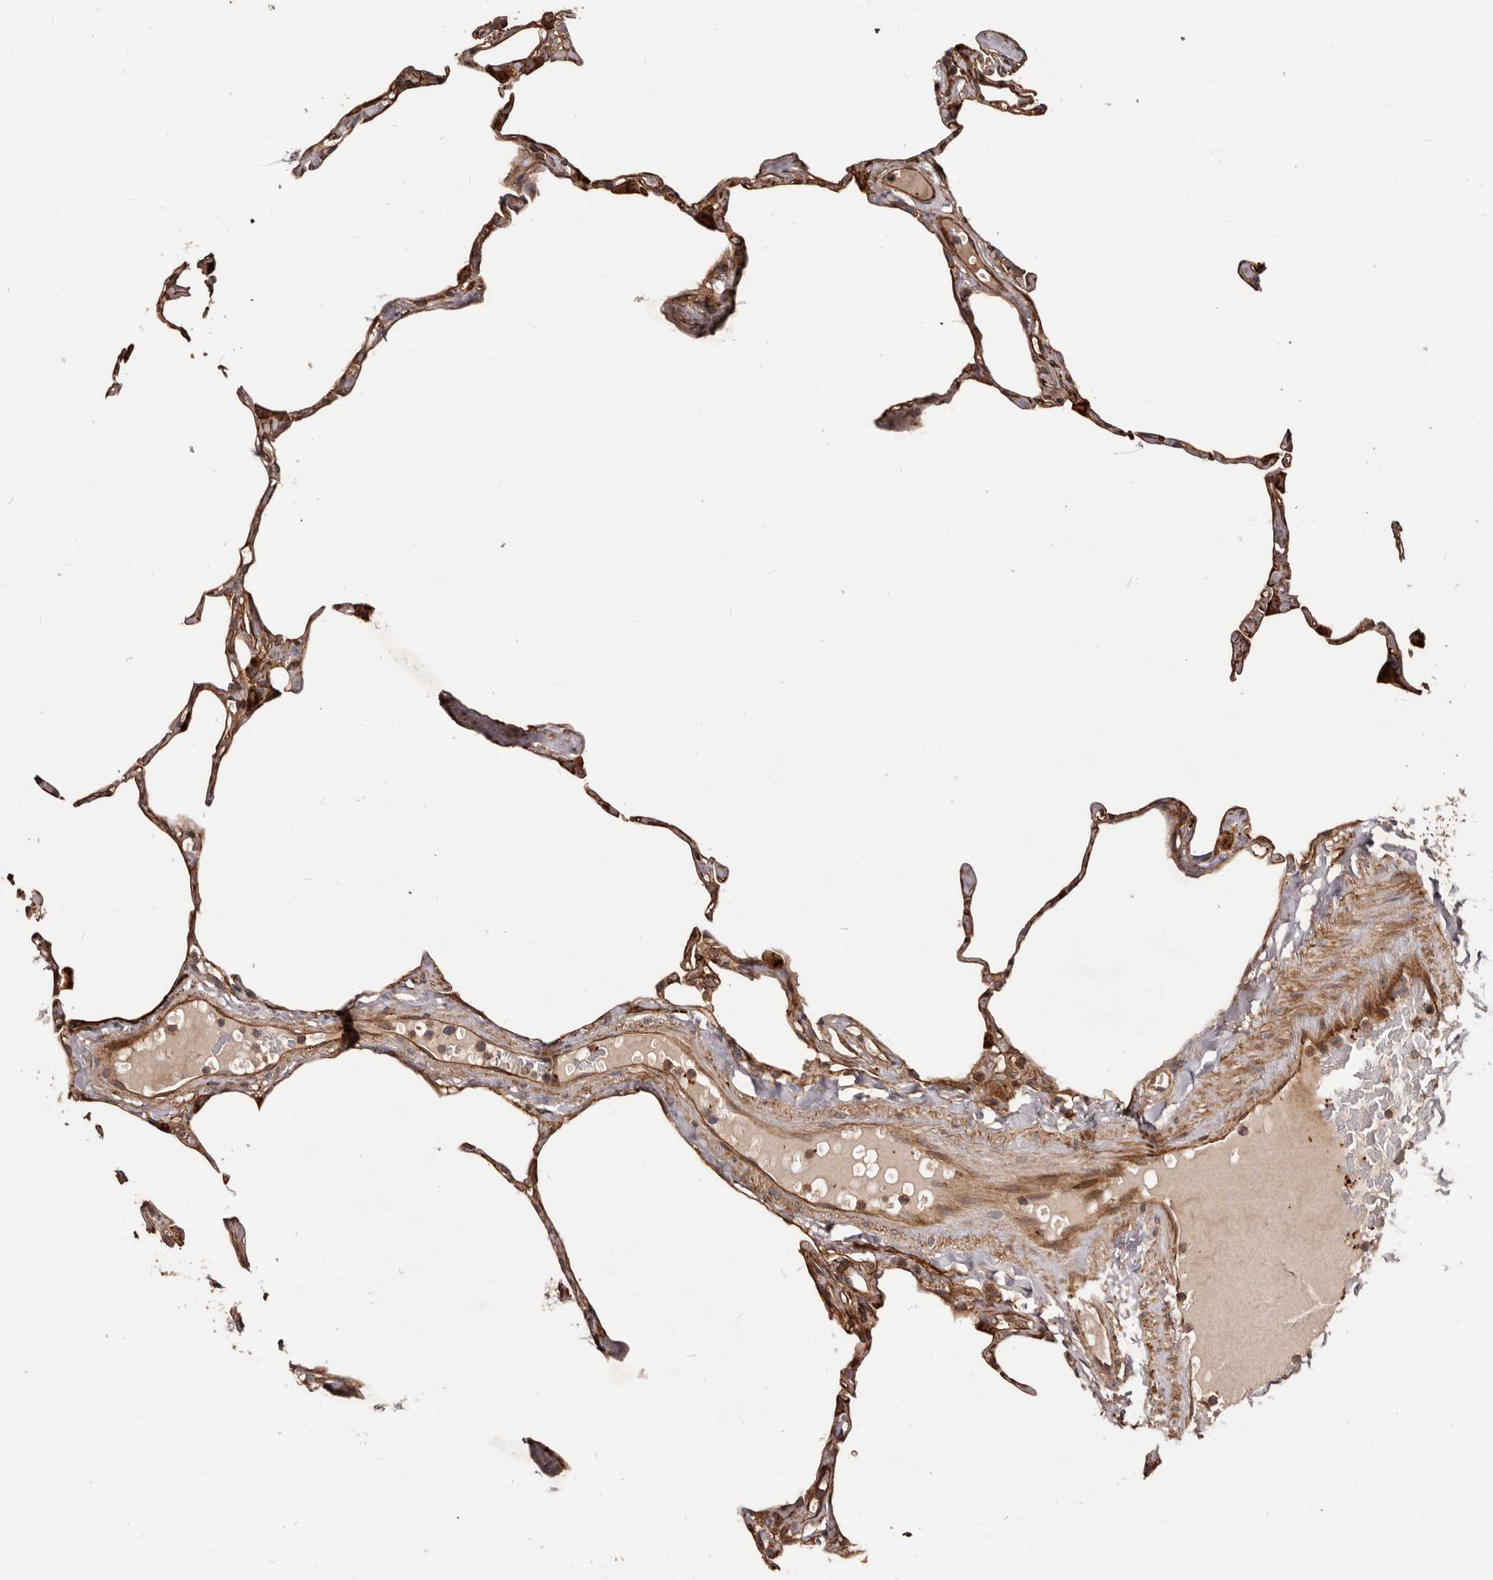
{"staining": {"intensity": "moderate", "quantity": ">75%", "location": "cytoplasmic/membranous"}, "tissue": "lung", "cell_type": "Alveolar cells", "image_type": "normal", "snomed": [{"axis": "morphology", "description": "Normal tissue, NOS"}, {"axis": "topography", "description": "Lung"}], "caption": "Immunohistochemistry (IHC) (DAB (3,3'-diaminobenzidine)) staining of benign lung shows moderate cytoplasmic/membranous protein expression in about >75% of alveolar cells.", "gene": "GTPBP1", "patient": {"sex": "male", "age": 65}}